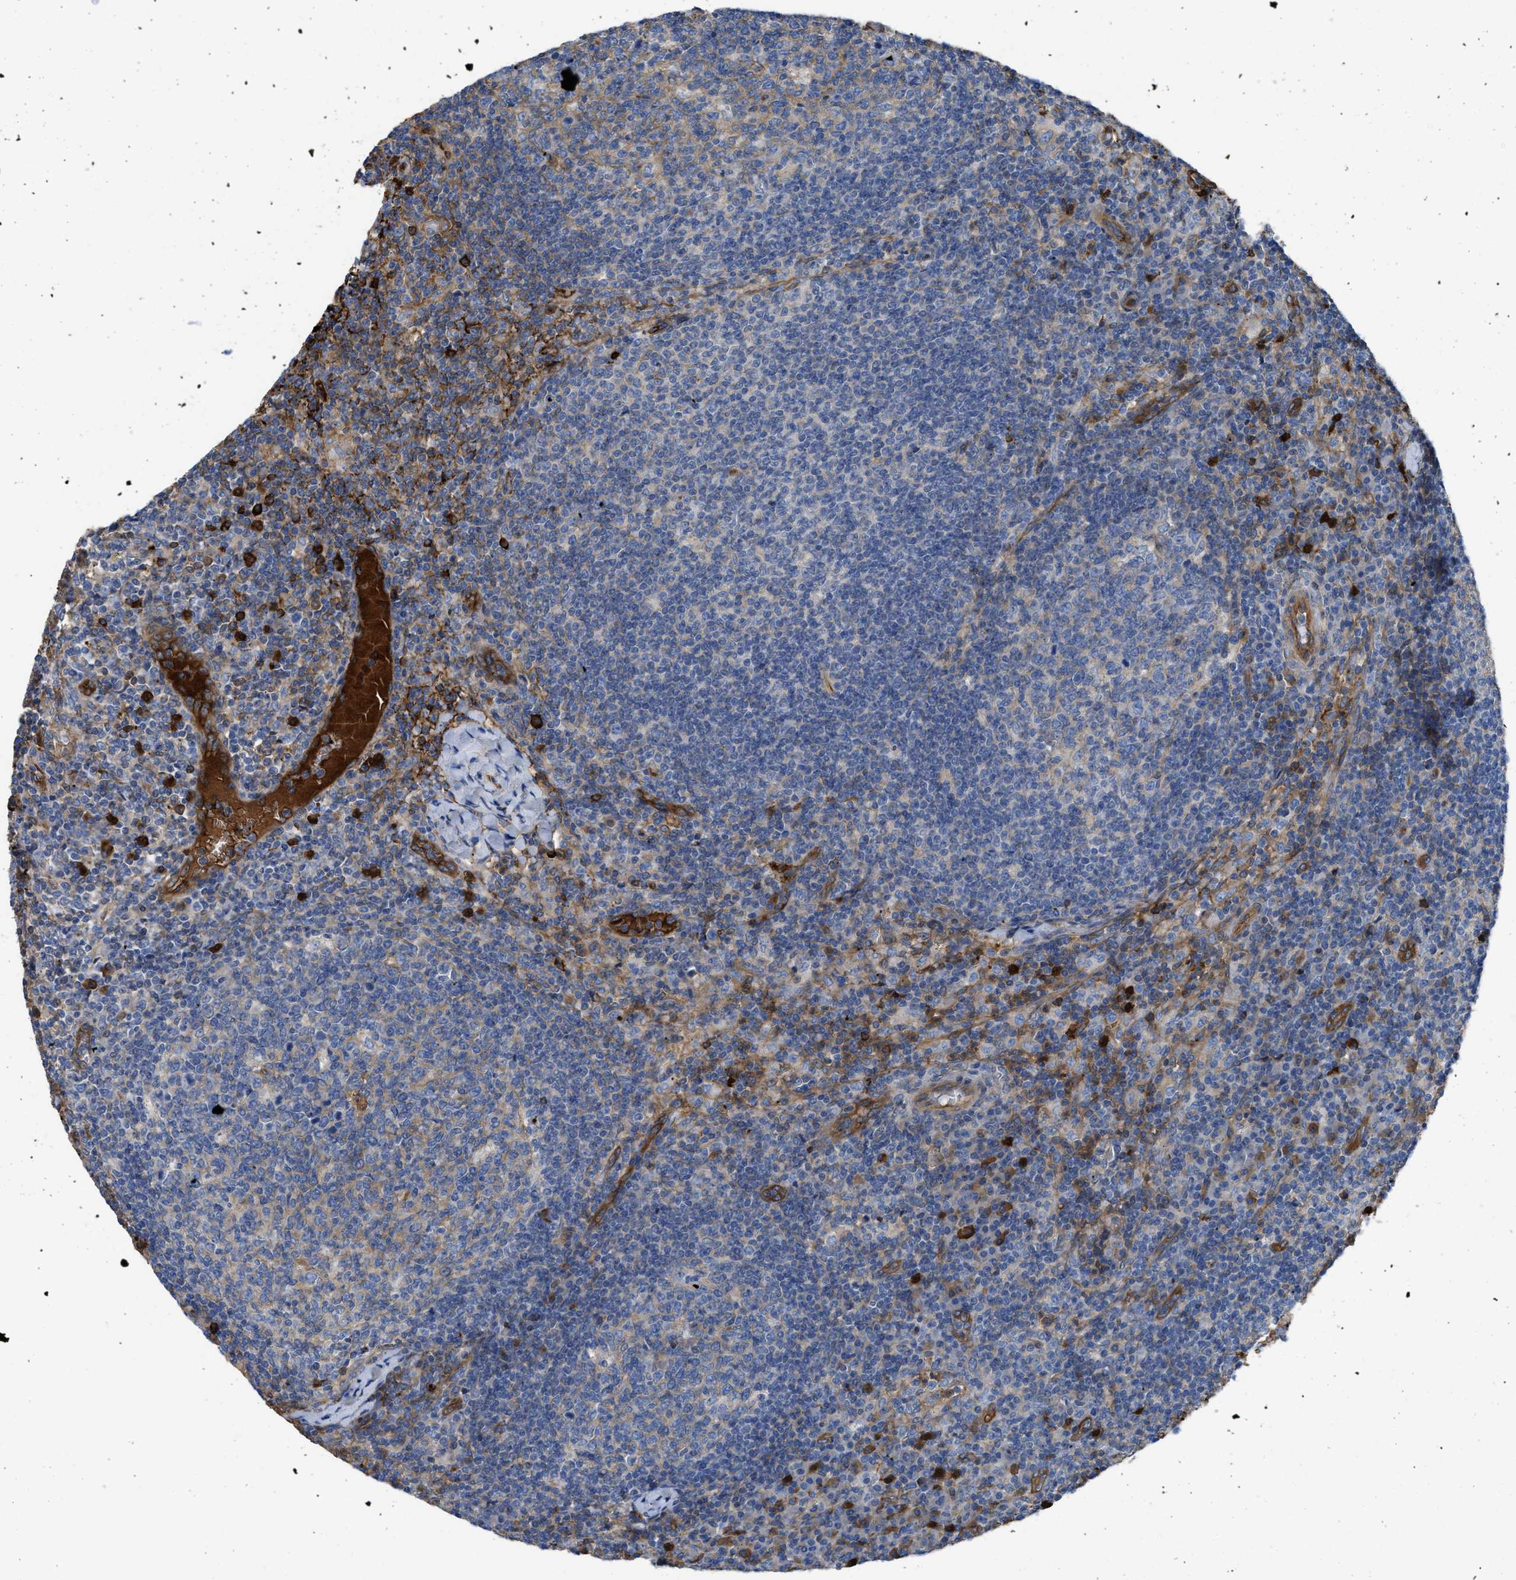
{"staining": {"intensity": "weak", "quantity": ">75%", "location": "cytoplasmic/membranous"}, "tissue": "lymph node", "cell_type": "Germinal center cells", "image_type": "normal", "snomed": [{"axis": "morphology", "description": "Normal tissue, NOS"}, {"axis": "morphology", "description": "Inflammation, NOS"}, {"axis": "topography", "description": "Lymph node"}], "caption": "IHC micrograph of unremarkable lymph node: human lymph node stained using immunohistochemistry exhibits low levels of weak protein expression localized specifically in the cytoplasmic/membranous of germinal center cells, appearing as a cytoplasmic/membranous brown color.", "gene": "TRIOBP", "patient": {"sex": "male", "age": 55}}